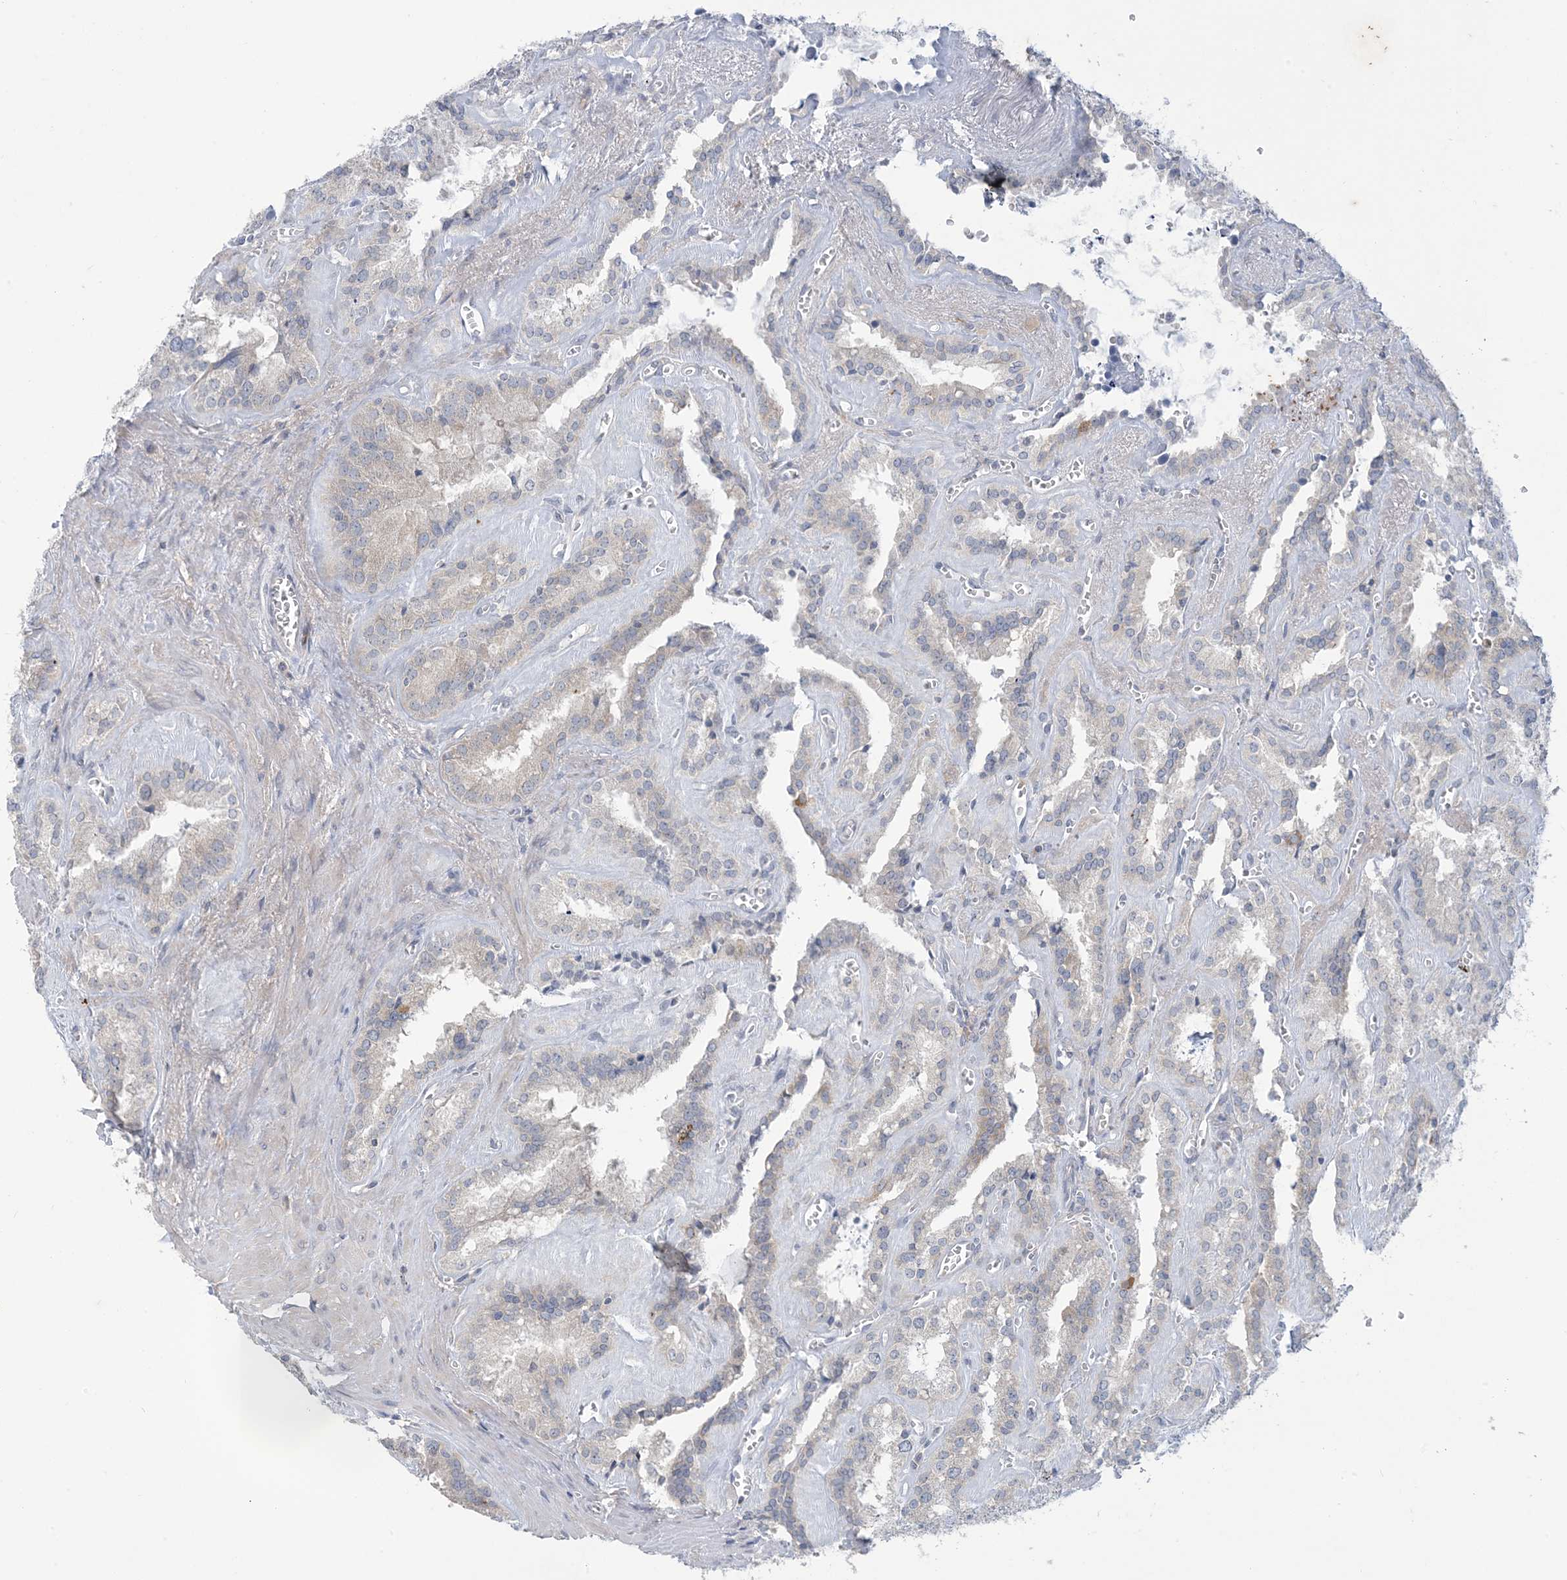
{"staining": {"intensity": "negative", "quantity": "none", "location": "none"}, "tissue": "seminal vesicle", "cell_type": "Glandular cells", "image_type": "normal", "snomed": [{"axis": "morphology", "description": "Normal tissue, NOS"}, {"axis": "topography", "description": "Prostate"}, {"axis": "topography", "description": "Seminal veicle"}], "caption": "Glandular cells are negative for protein expression in unremarkable human seminal vesicle. The staining is performed using DAB (3,3'-diaminobenzidine) brown chromogen with nuclei counter-stained in using hematoxylin.", "gene": "KIF3A", "patient": {"sex": "male", "age": 59}}